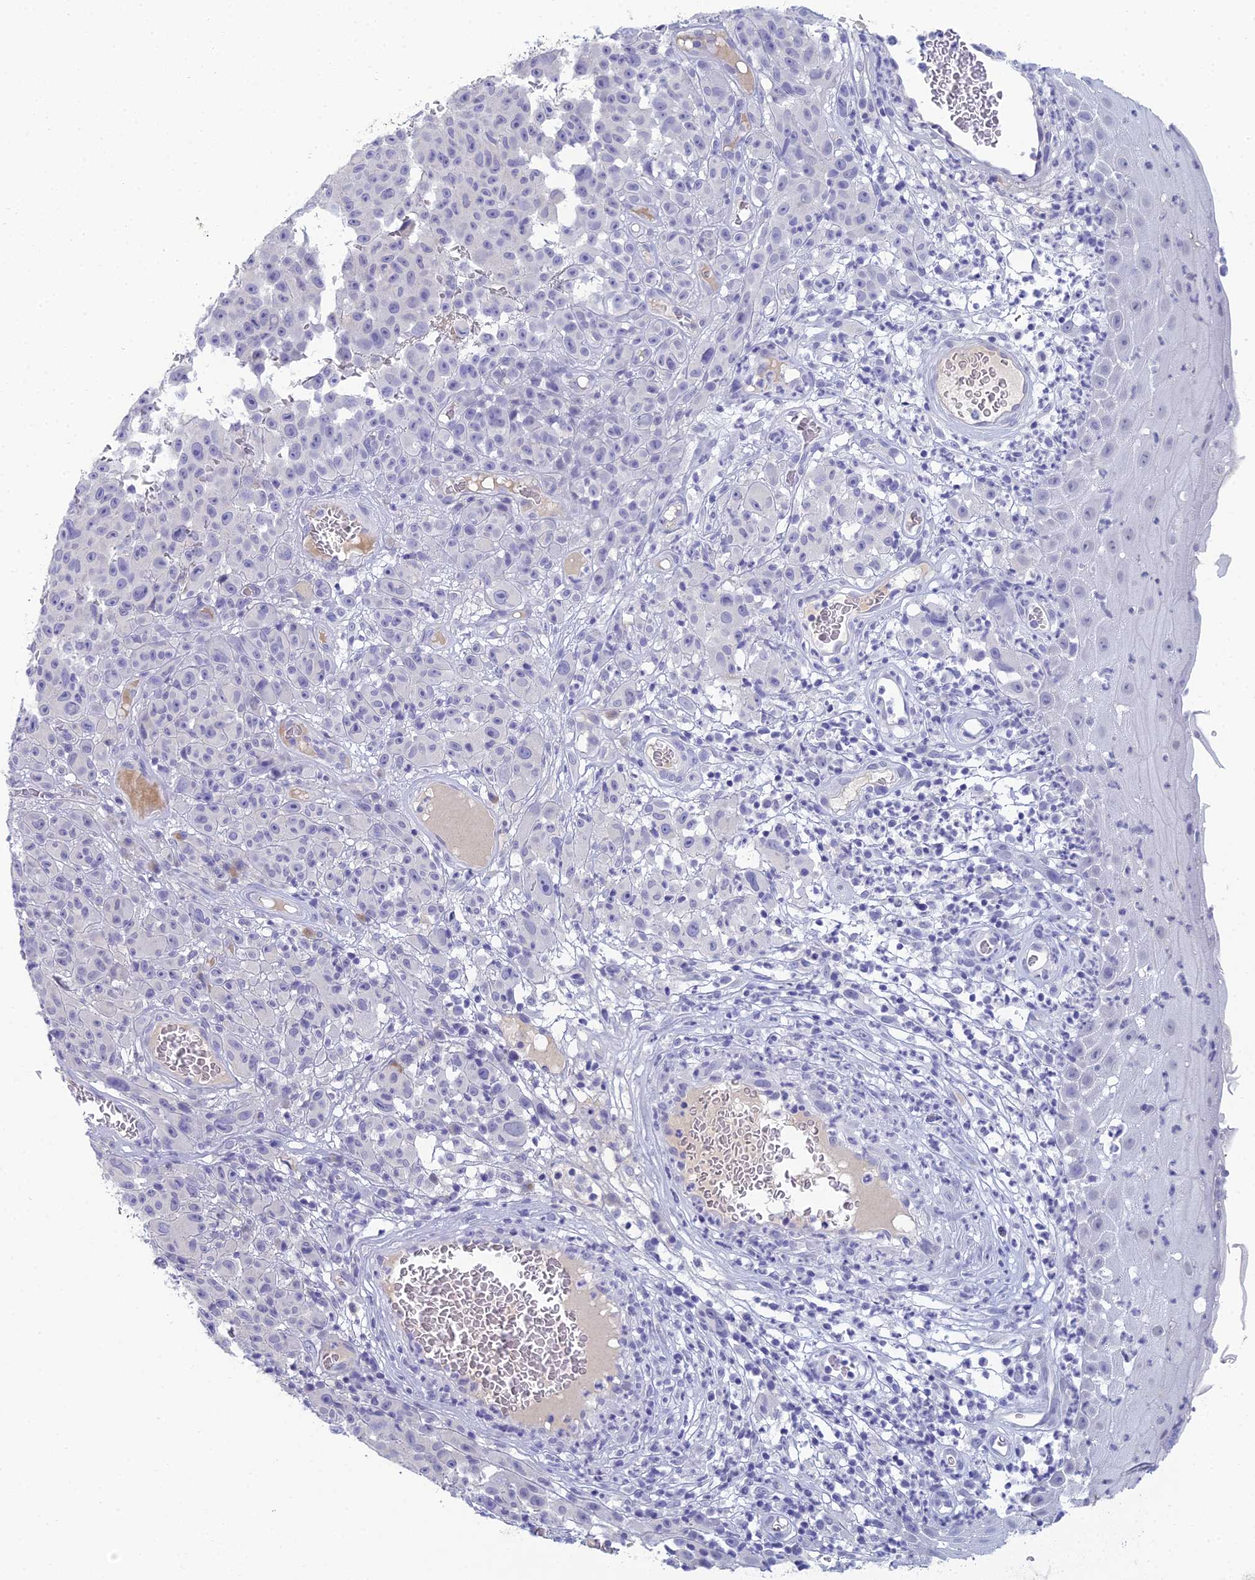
{"staining": {"intensity": "negative", "quantity": "none", "location": "none"}, "tissue": "melanoma", "cell_type": "Tumor cells", "image_type": "cancer", "snomed": [{"axis": "morphology", "description": "Malignant melanoma, NOS"}, {"axis": "topography", "description": "Skin"}], "caption": "Human melanoma stained for a protein using IHC displays no expression in tumor cells.", "gene": "MUC13", "patient": {"sex": "female", "age": 82}}